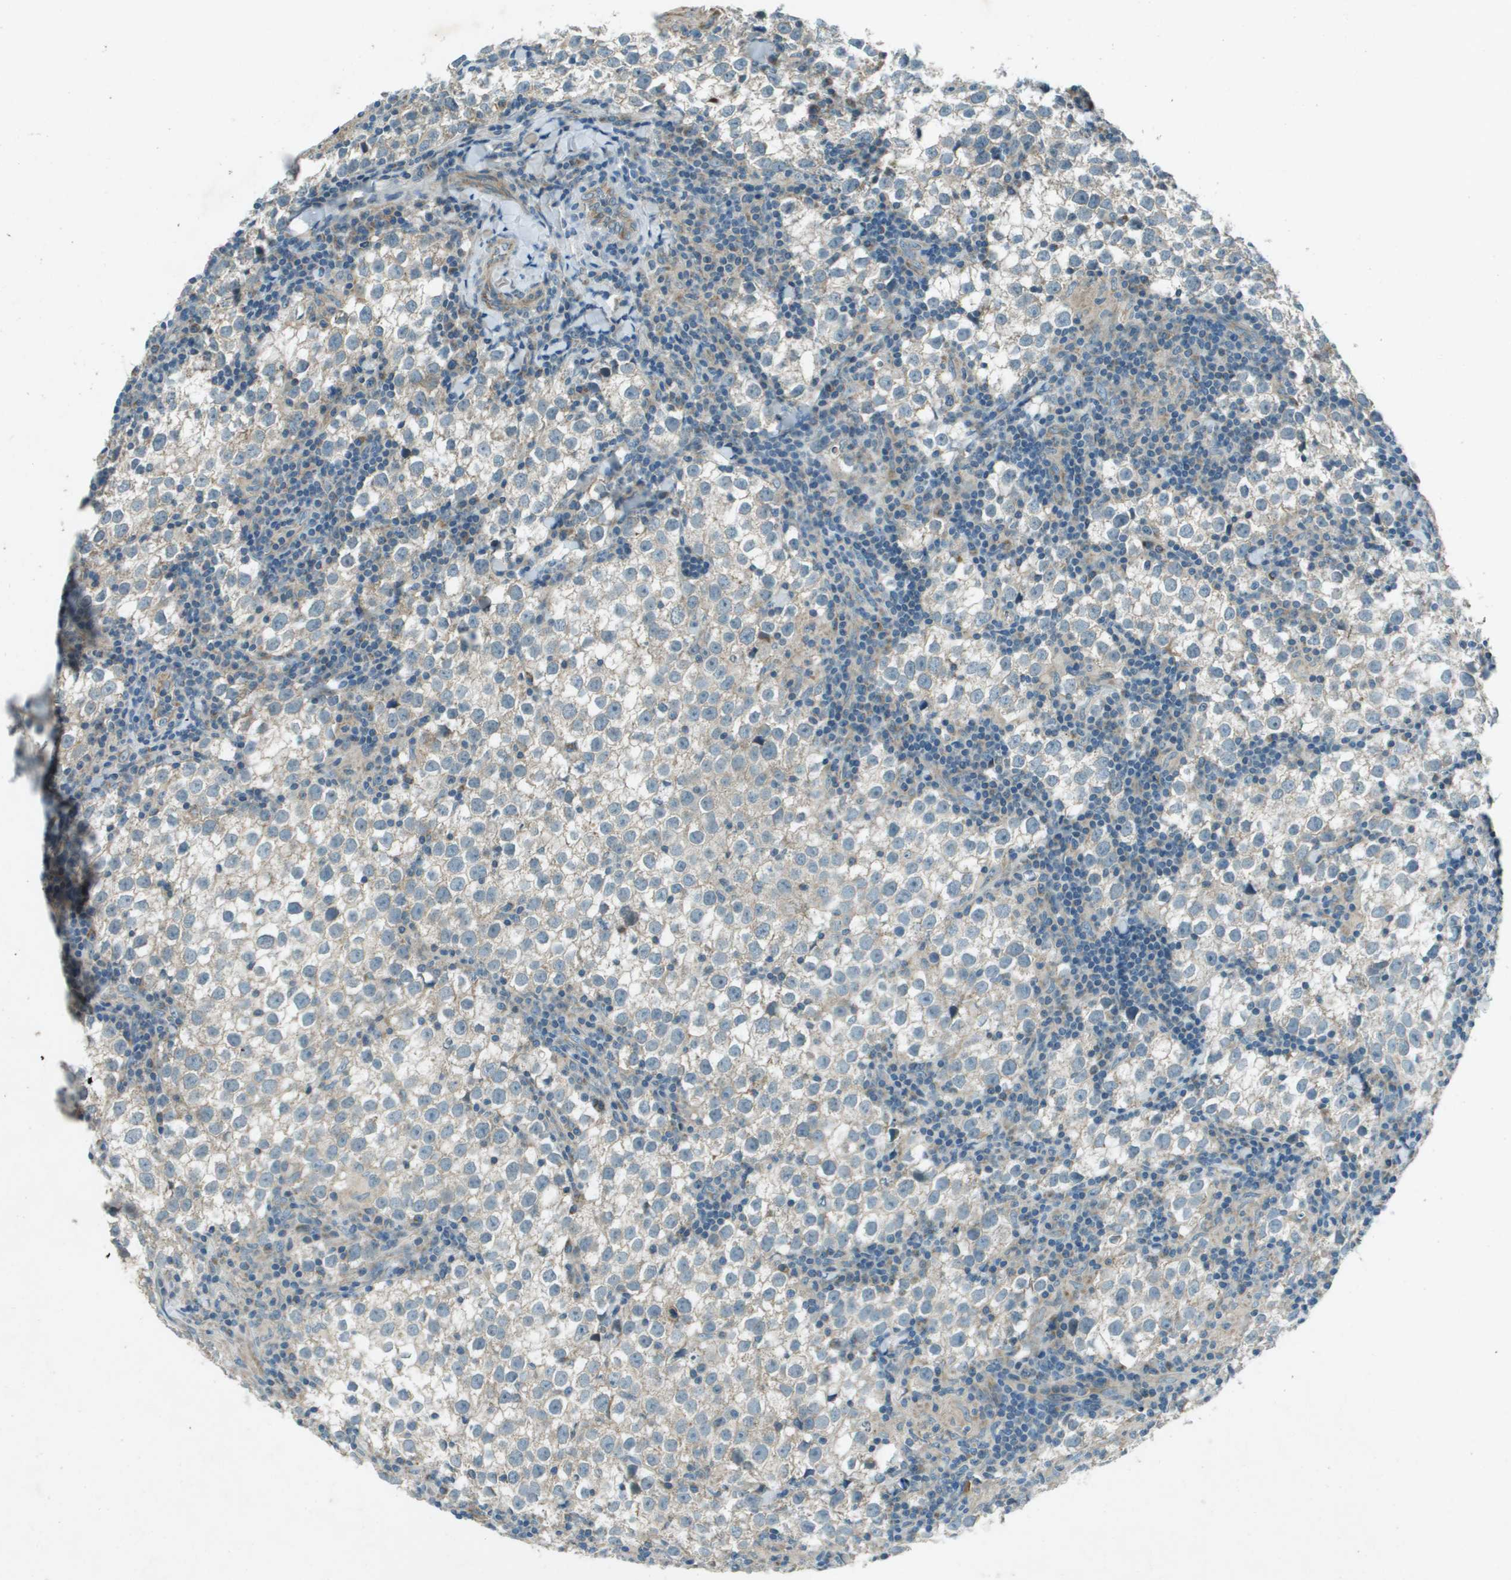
{"staining": {"intensity": "negative", "quantity": "none", "location": "none"}, "tissue": "testis cancer", "cell_type": "Tumor cells", "image_type": "cancer", "snomed": [{"axis": "morphology", "description": "Seminoma, NOS"}, {"axis": "morphology", "description": "Carcinoma, Embryonal, NOS"}, {"axis": "topography", "description": "Testis"}], "caption": "DAB immunohistochemical staining of human testis embryonal carcinoma shows no significant expression in tumor cells.", "gene": "MIGA1", "patient": {"sex": "male", "age": 36}}